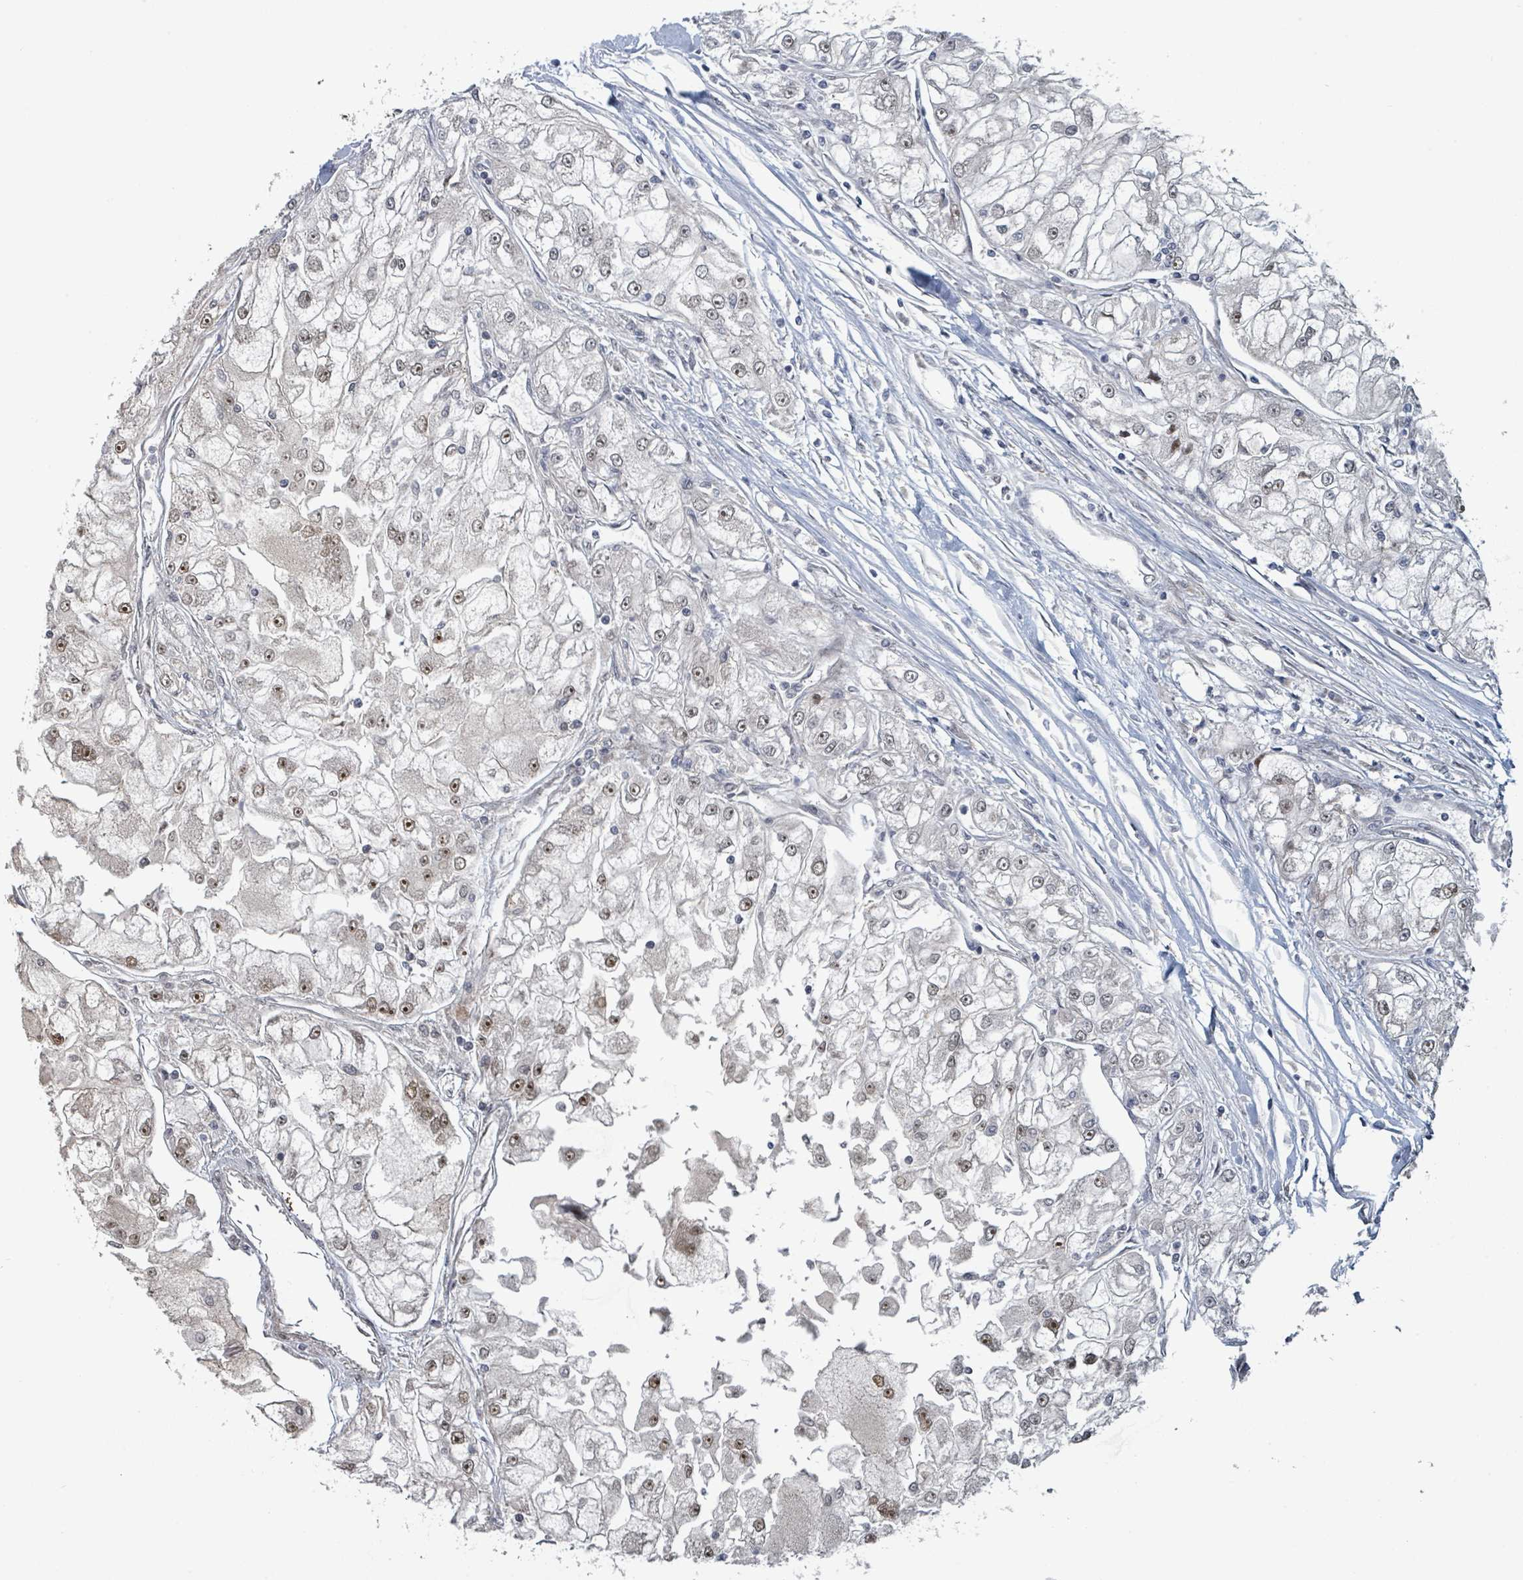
{"staining": {"intensity": "moderate", "quantity": "<25%", "location": "nuclear"}, "tissue": "renal cancer", "cell_type": "Tumor cells", "image_type": "cancer", "snomed": [{"axis": "morphology", "description": "Adenocarcinoma, NOS"}, {"axis": "topography", "description": "Kidney"}], "caption": "Moderate nuclear staining is appreciated in approximately <25% of tumor cells in renal cancer.", "gene": "GTF3C1", "patient": {"sex": "female", "age": 72}}